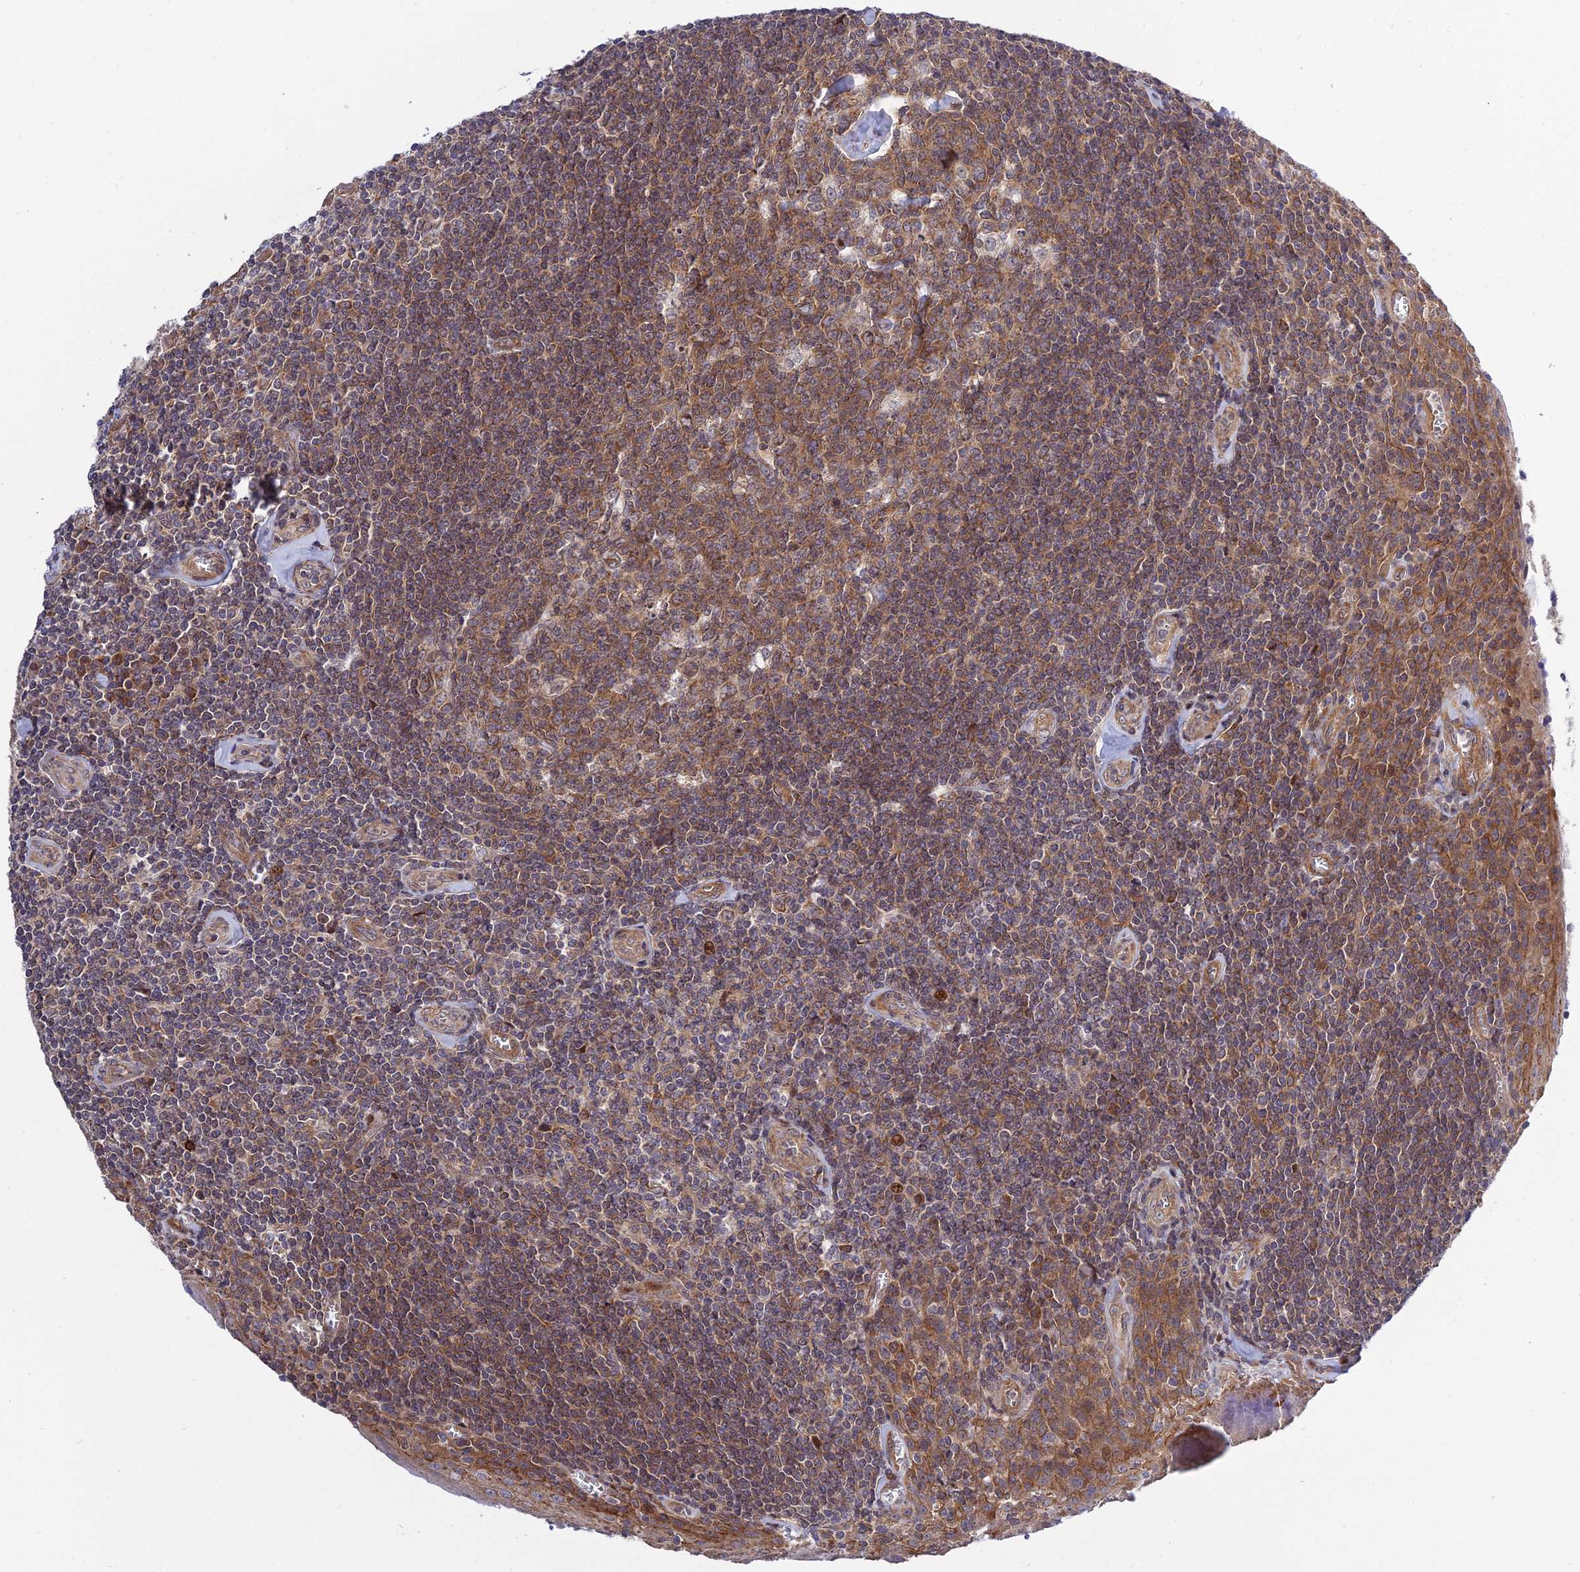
{"staining": {"intensity": "moderate", "quantity": ">75%", "location": "cytoplasmic/membranous"}, "tissue": "tonsil", "cell_type": "Germinal center cells", "image_type": "normal", "snomed": [{"axis": "morphology", "description": "Normal tissue, NOS"}, {"axis": "topography", "description": "Tonsil"}], "caption": "A histopathology image showing moderate cytoplasmic/membranous expression in about >75% of germinal center cells in normal tonsil, as visualized by brown immunohistochemical staining.", "gene": "PLEKHG2", "patient": {"sex": "male", "age": 27}}